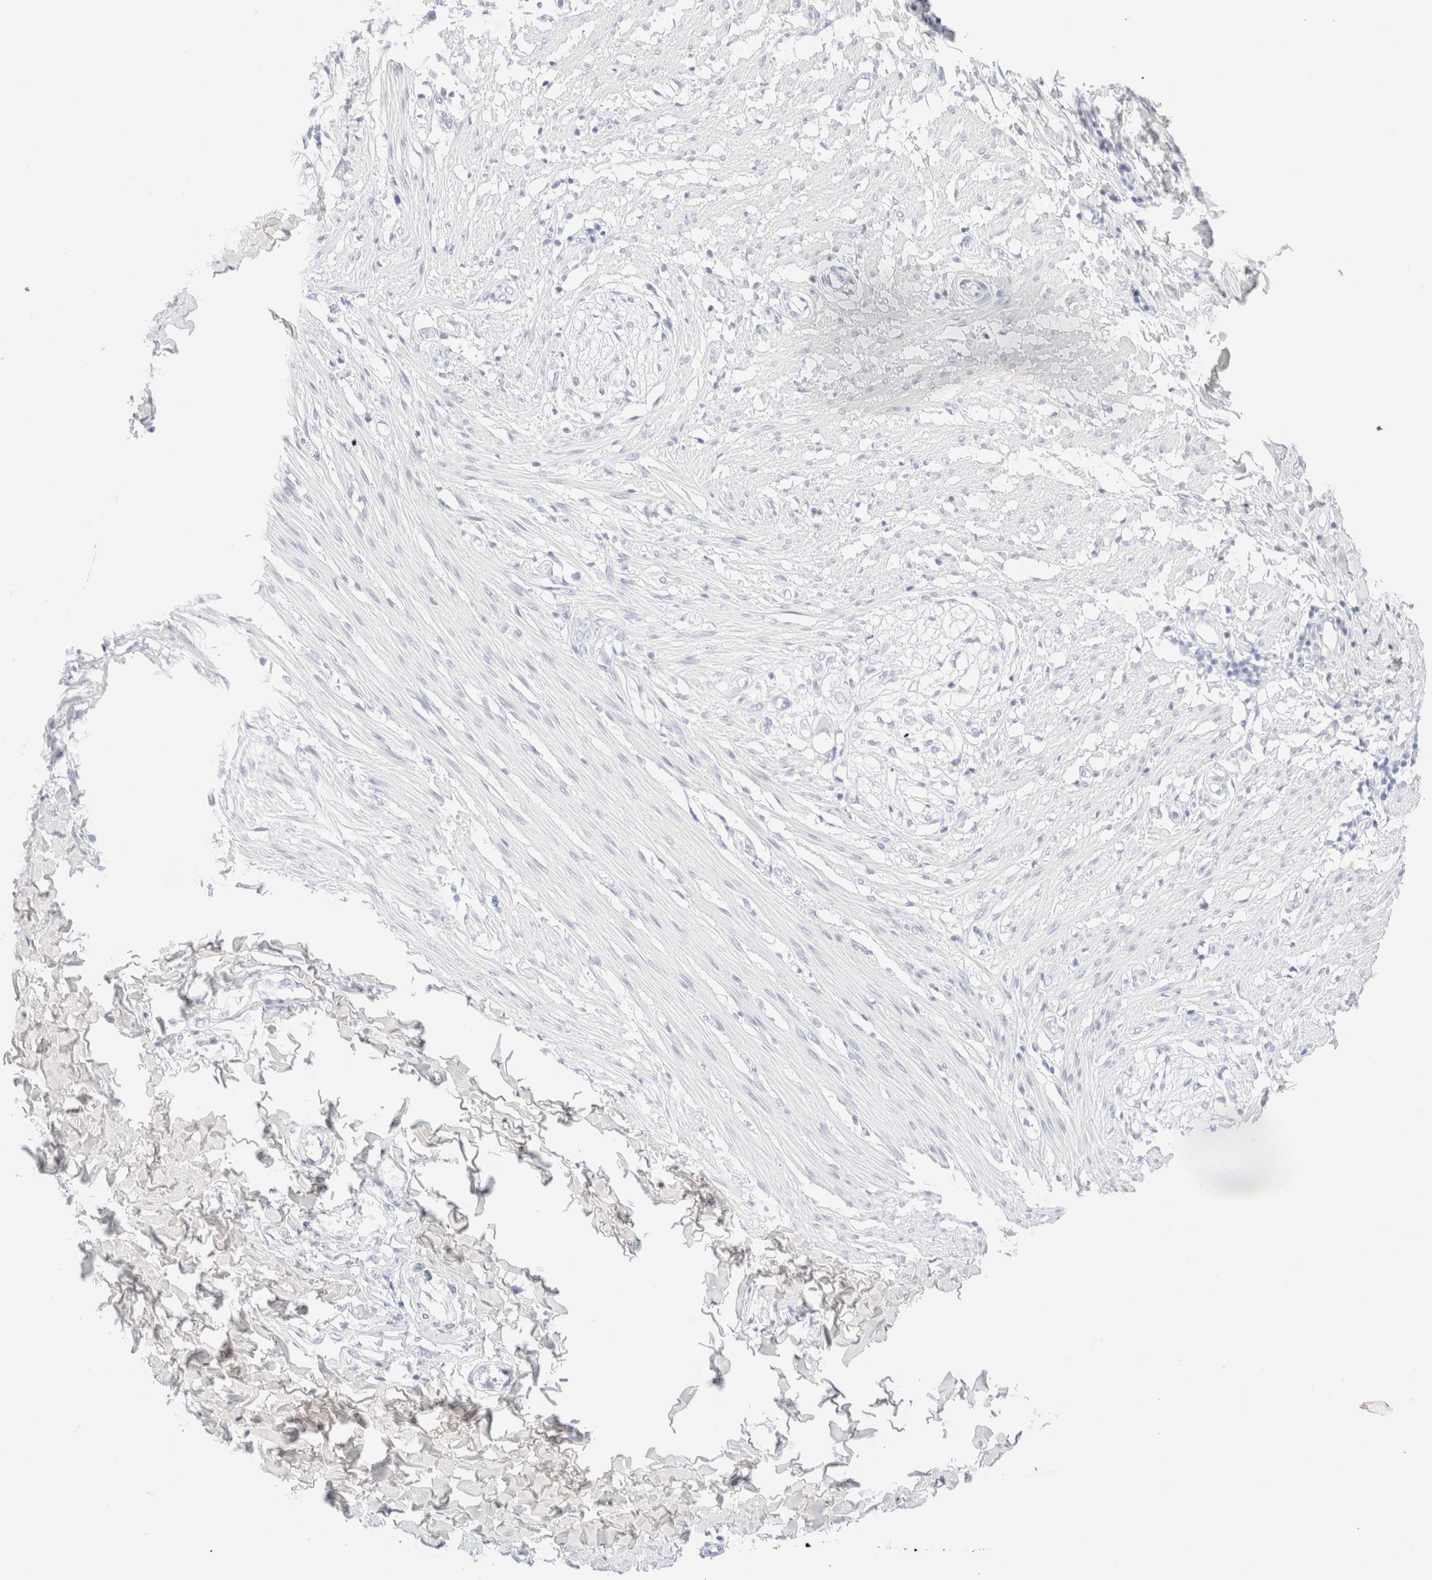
{"staining": {"intensity": "negative", "quantity": "none", "location": "none"}, "tissue": "smooth muscle", "cell_type": "Smooth muscle cells", "image_type": "normal", "snomed": [{"axis": "morphology", "description": "Normal tissue, NOS"}, {"axis": "morphology", "description": "Adenocarcinoma, NOS"}, {"axis": "topography", "description": "Smooth muscle"}, {"axis": "topography", "description": "Colon"}], "caption": "Immunohistochemistry image of normal smooth muscle stained for a protein (brown), which displays no staining in smooth muscle cells.", "gene": "KRT15", "patient": {"sex": "male", "age": 14}}